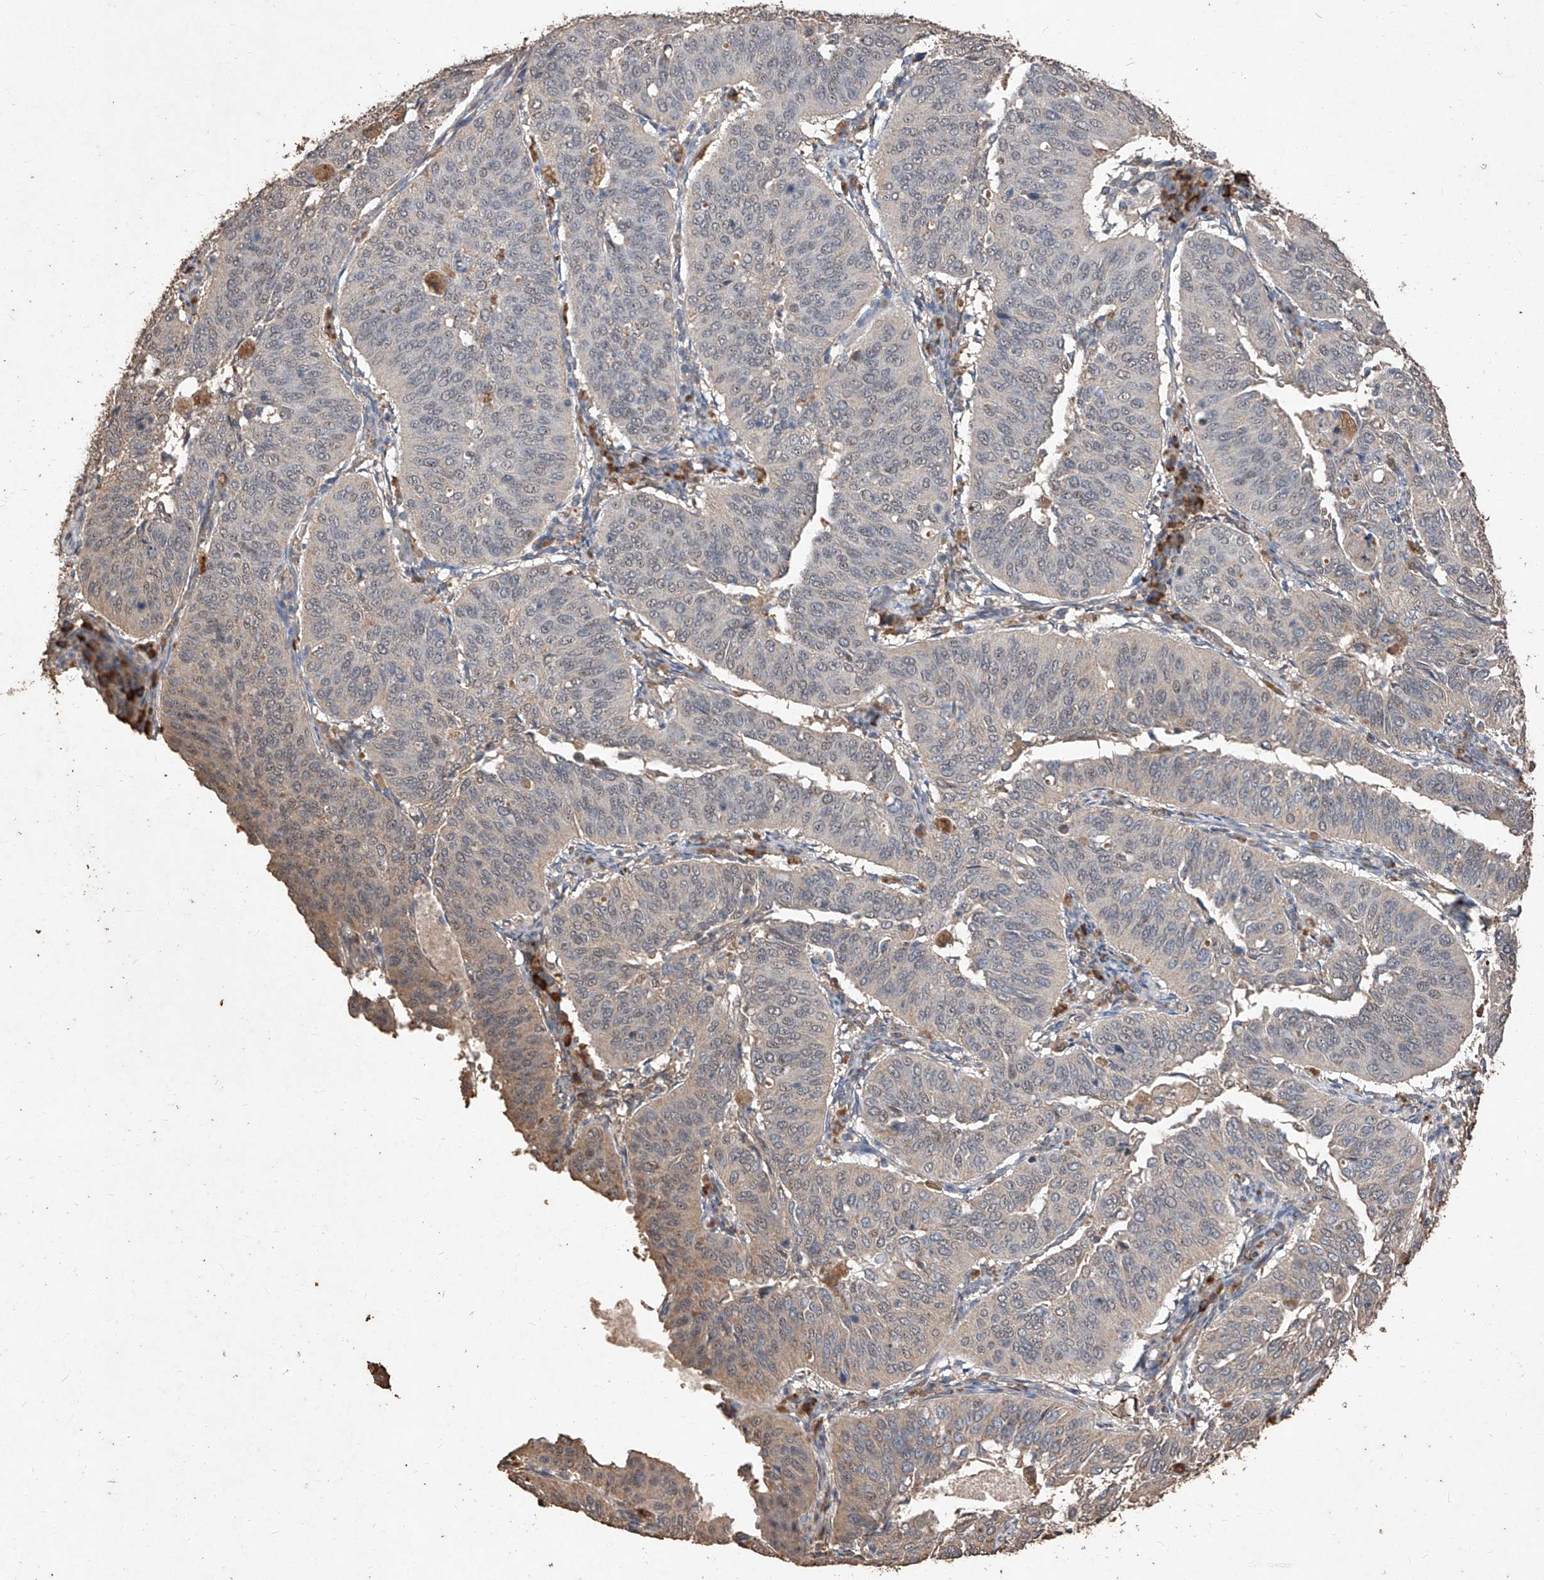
{"staining": {"intensity": "weak", "quantity": "<25%", "location": "cytoplasmic/membranous"}, "tissue": "cervical cancer", "cell_type": "Tumor cells", "image_type": "cancer", "snomed": [{"axis": "morphology", "description": "Normal tissue, NOS"}, {"axis": "morphology", "description": "Squamous cell carcinoma, NOS"}, {"axis": "topography", "description": "Cervix"}], "caption": "IHC of cervical squamous cell carcinoma displays no staining in tumor cells. (Stains: DAB immunohistochemistry (IHC) with hematoxylin counter stain, Microscopy: brightfield microscopy at high magnification).", "gene": "EML1", "patient": {"sex": "female", "age": 39}}